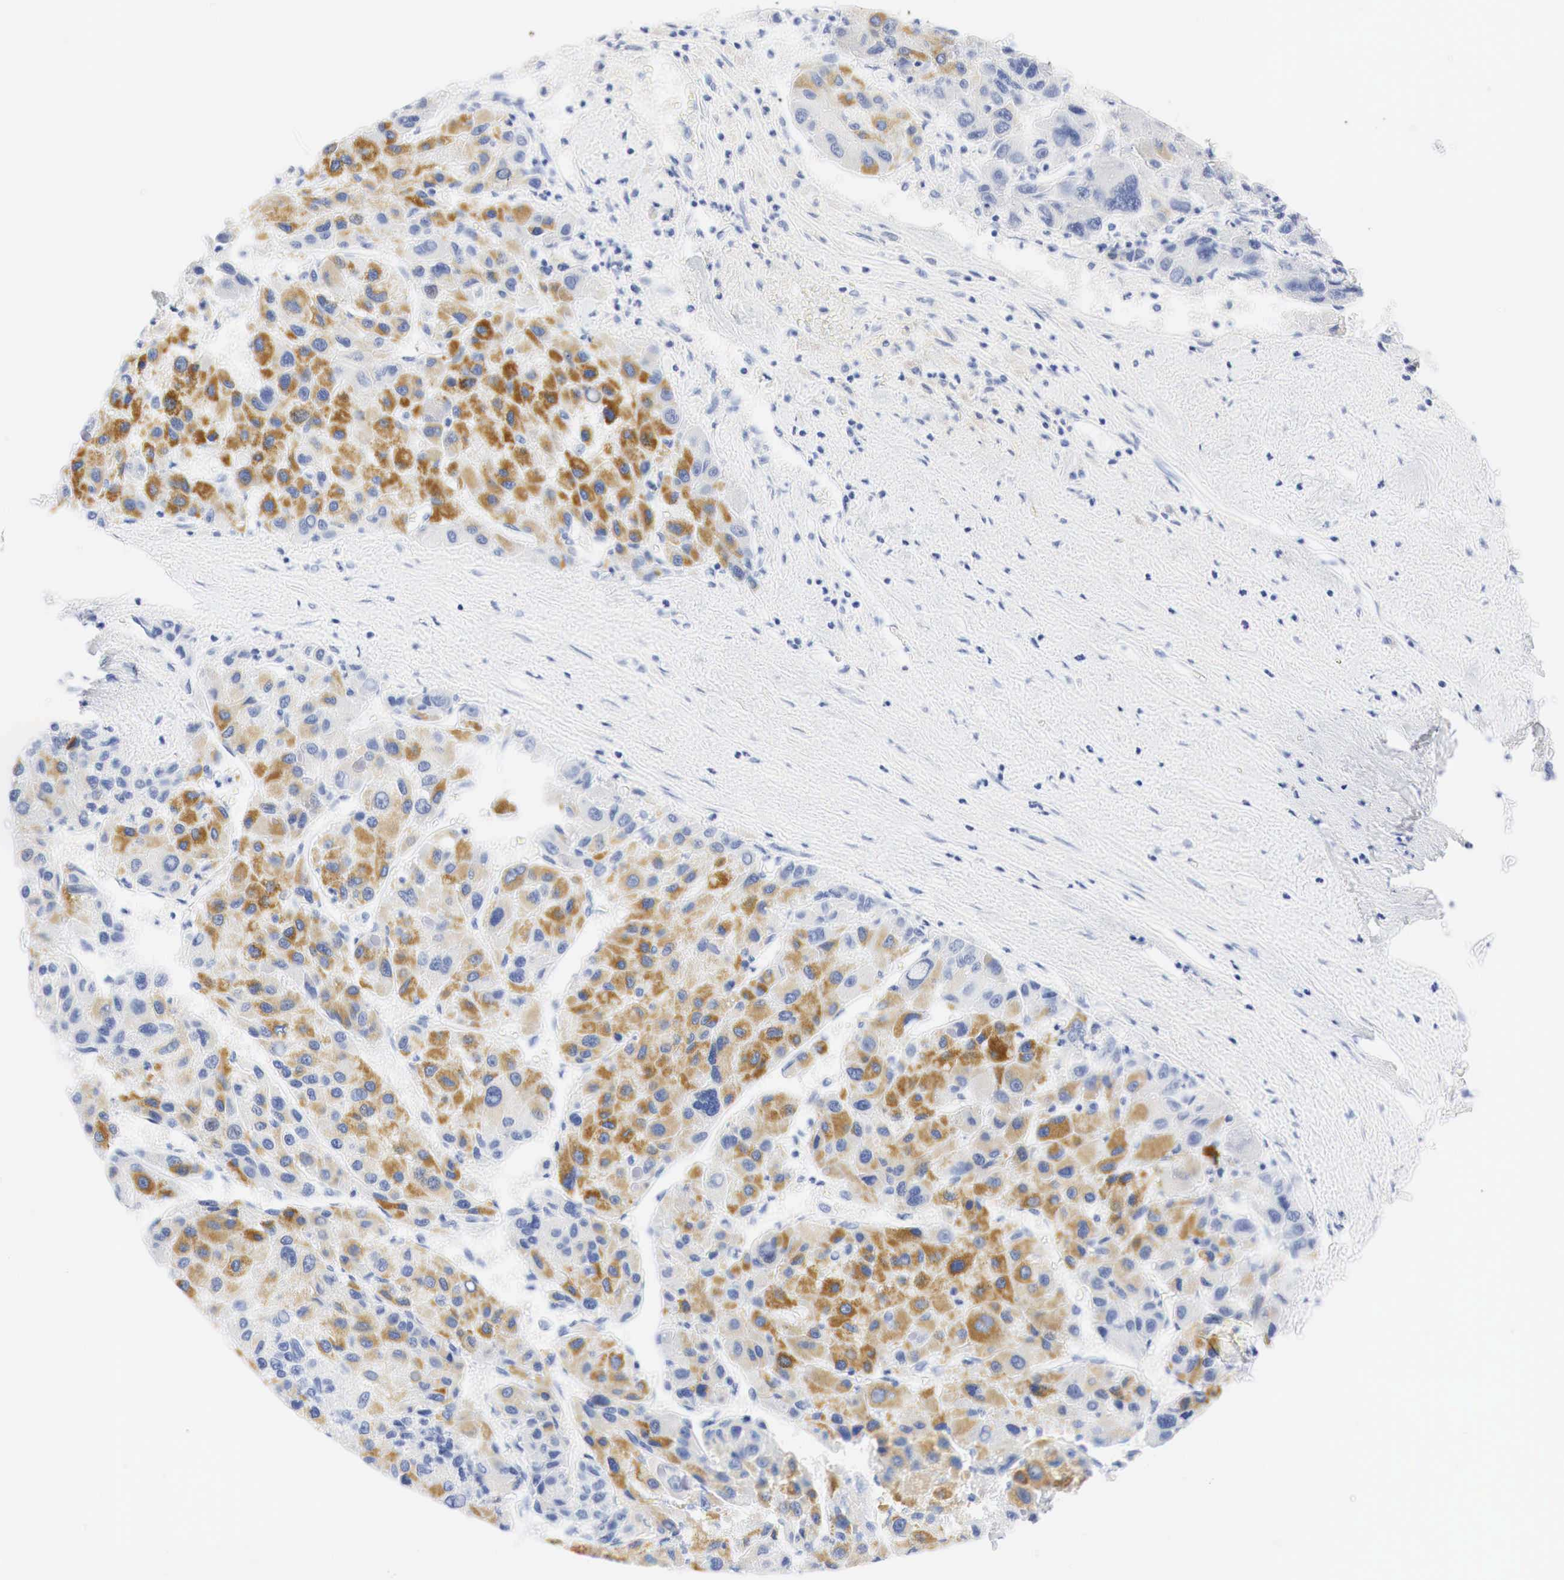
{"staining": {"intensity": "moderate", "quantity": "25%-75%", "location": "cytoplasmic/membranous"}, "tissue": "liver cancer", "cell_type": "Tumor cells", "image_type": "cancer", "snomed": [{"axis": "morphology", "description": "Carcinoma, Hepatocellular, NOS"}, {"axis": "topography", "description": "Liver"}], "caption": "A brown stain labels moderate cytoplasmic/membranous staining of a protein in liver cancer tumor cells.", "gene": "NKX2-1", "patient": {"sex": "male", "age": 64}}